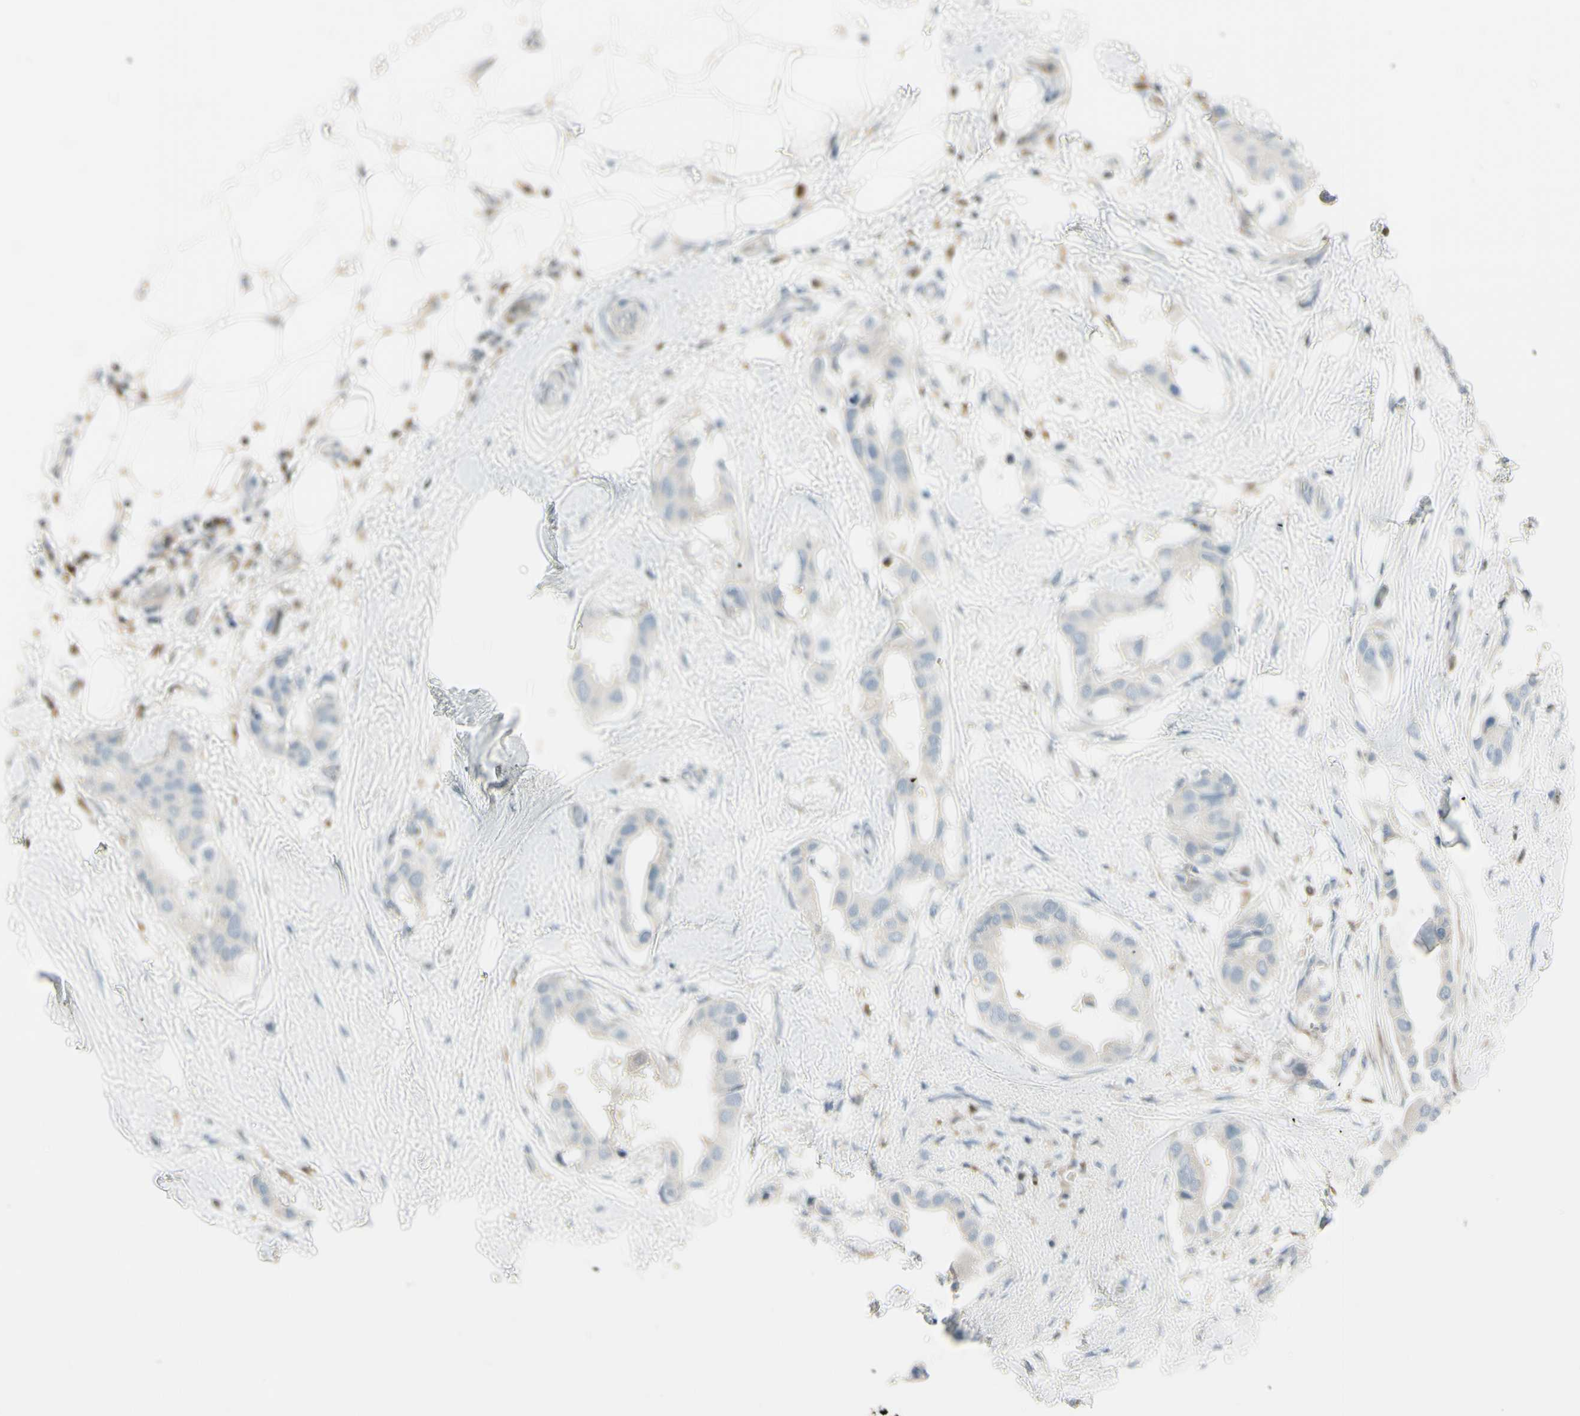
{"staining": {"intensity": "negative", "quantity": "none", "location": "none"}, "tissue": "breast cancer", "cell_type": "Tumor cells", "image_type": "cancer", "snomed": [{"axis": "morphology", "description": "Duct carcinoma"}, {"axis": "topography", "description": "Breast"}], "caption": "A histopathology image of breast infiltrating ductal carcinoma stained for a protein displays no brown staining in tumor cells.", "gene": "CYRIB", "patient": {"sex": "female", "age": 40}}